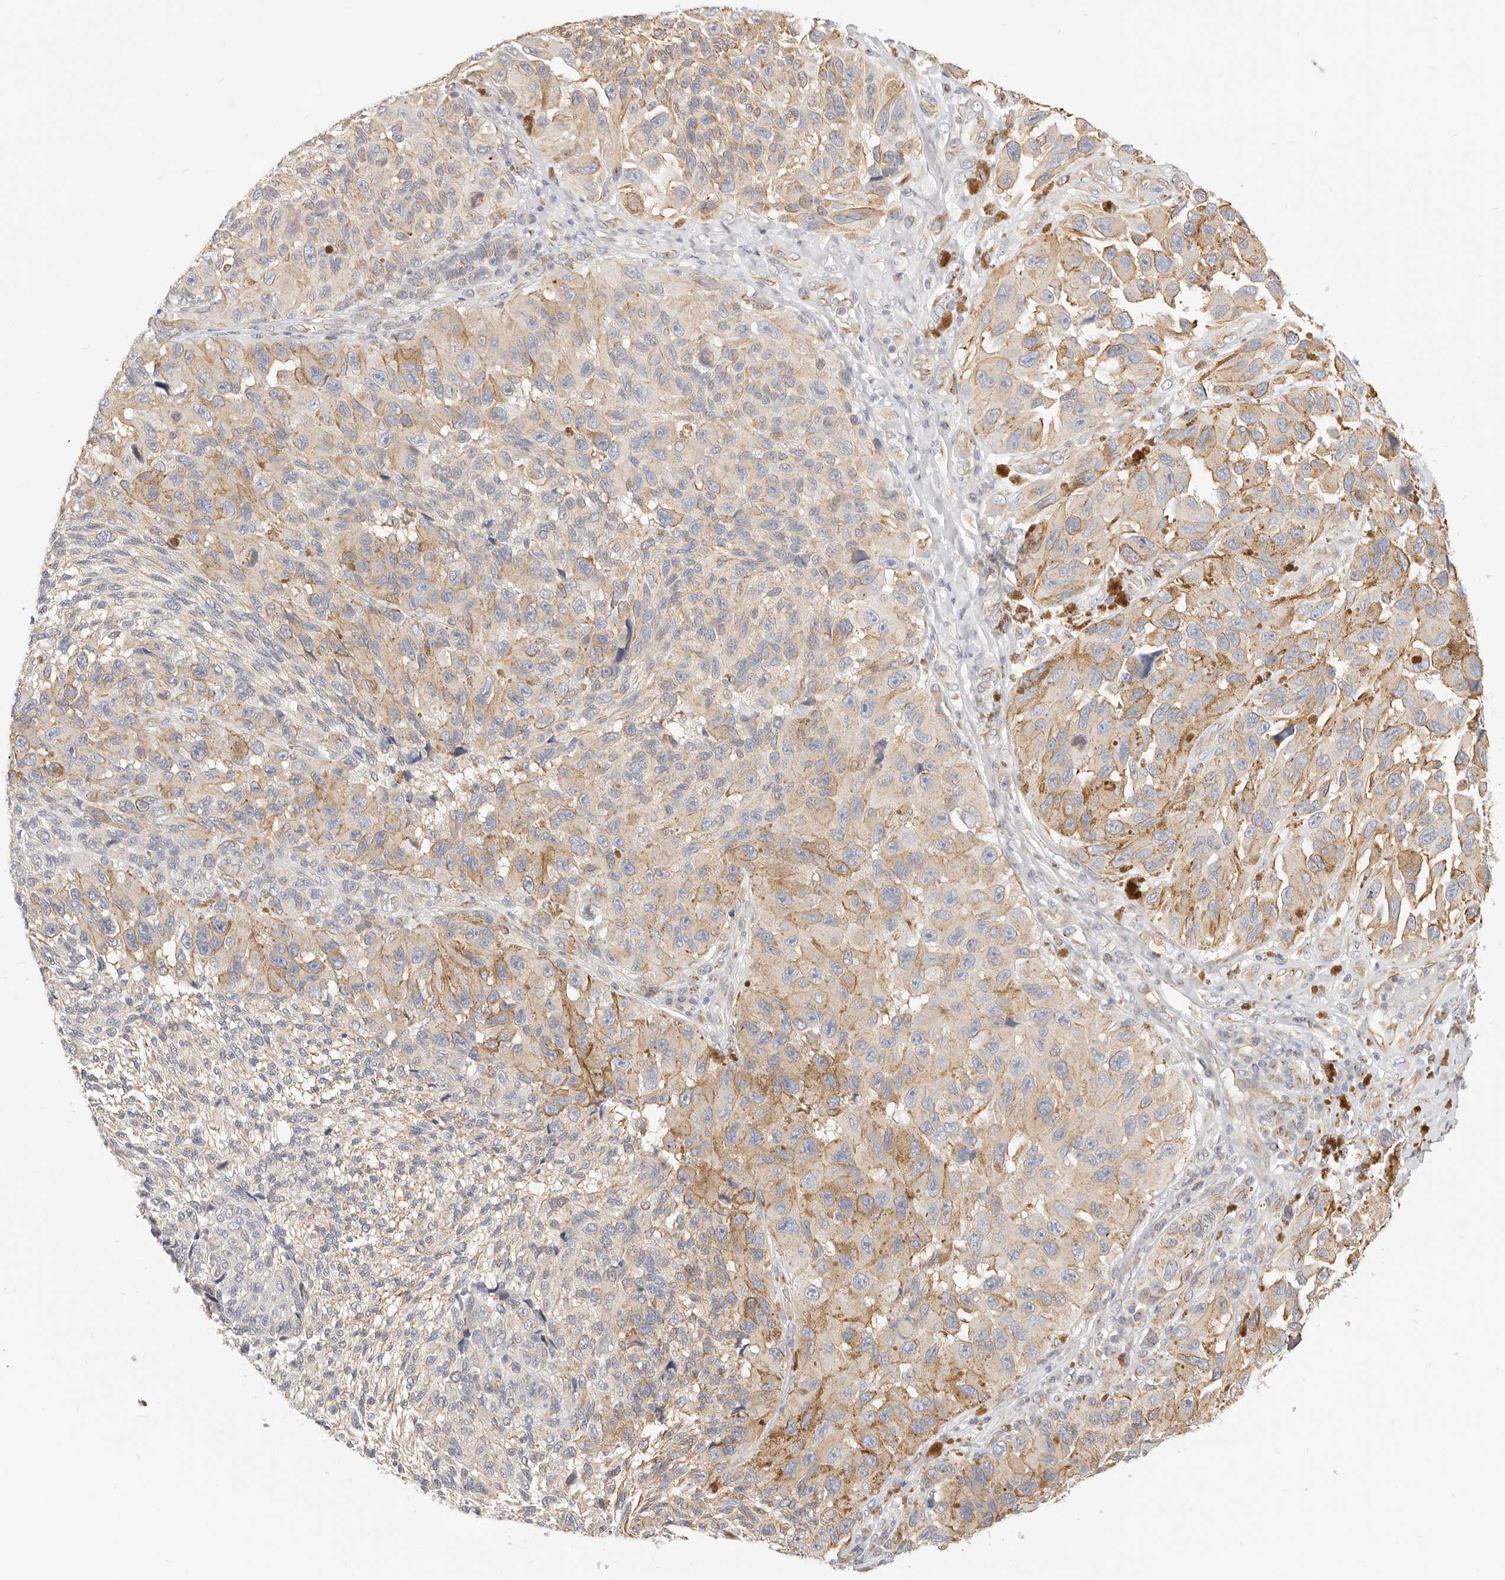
{"staining": {"intensity": "moderate", "quantity": "<25%", "location": "cytoplasmic/membranous"}, "tissue": "melanoma", "cell_type": "Tumor cells", "image_type": "cancer", "snomed": [{"axis": "morphology", "description": "Malignant melanoma, NOS"}, {"axis": "topography", "description": "Skin"}], "caption": "Protein expression analysis of human malignant melanoma reveals moderate cytoplasmic/membranous expression in approximately <25% of tumor cells.", "gene": "DTNBP1", "patient": {"sex": "female", "age": 73}}